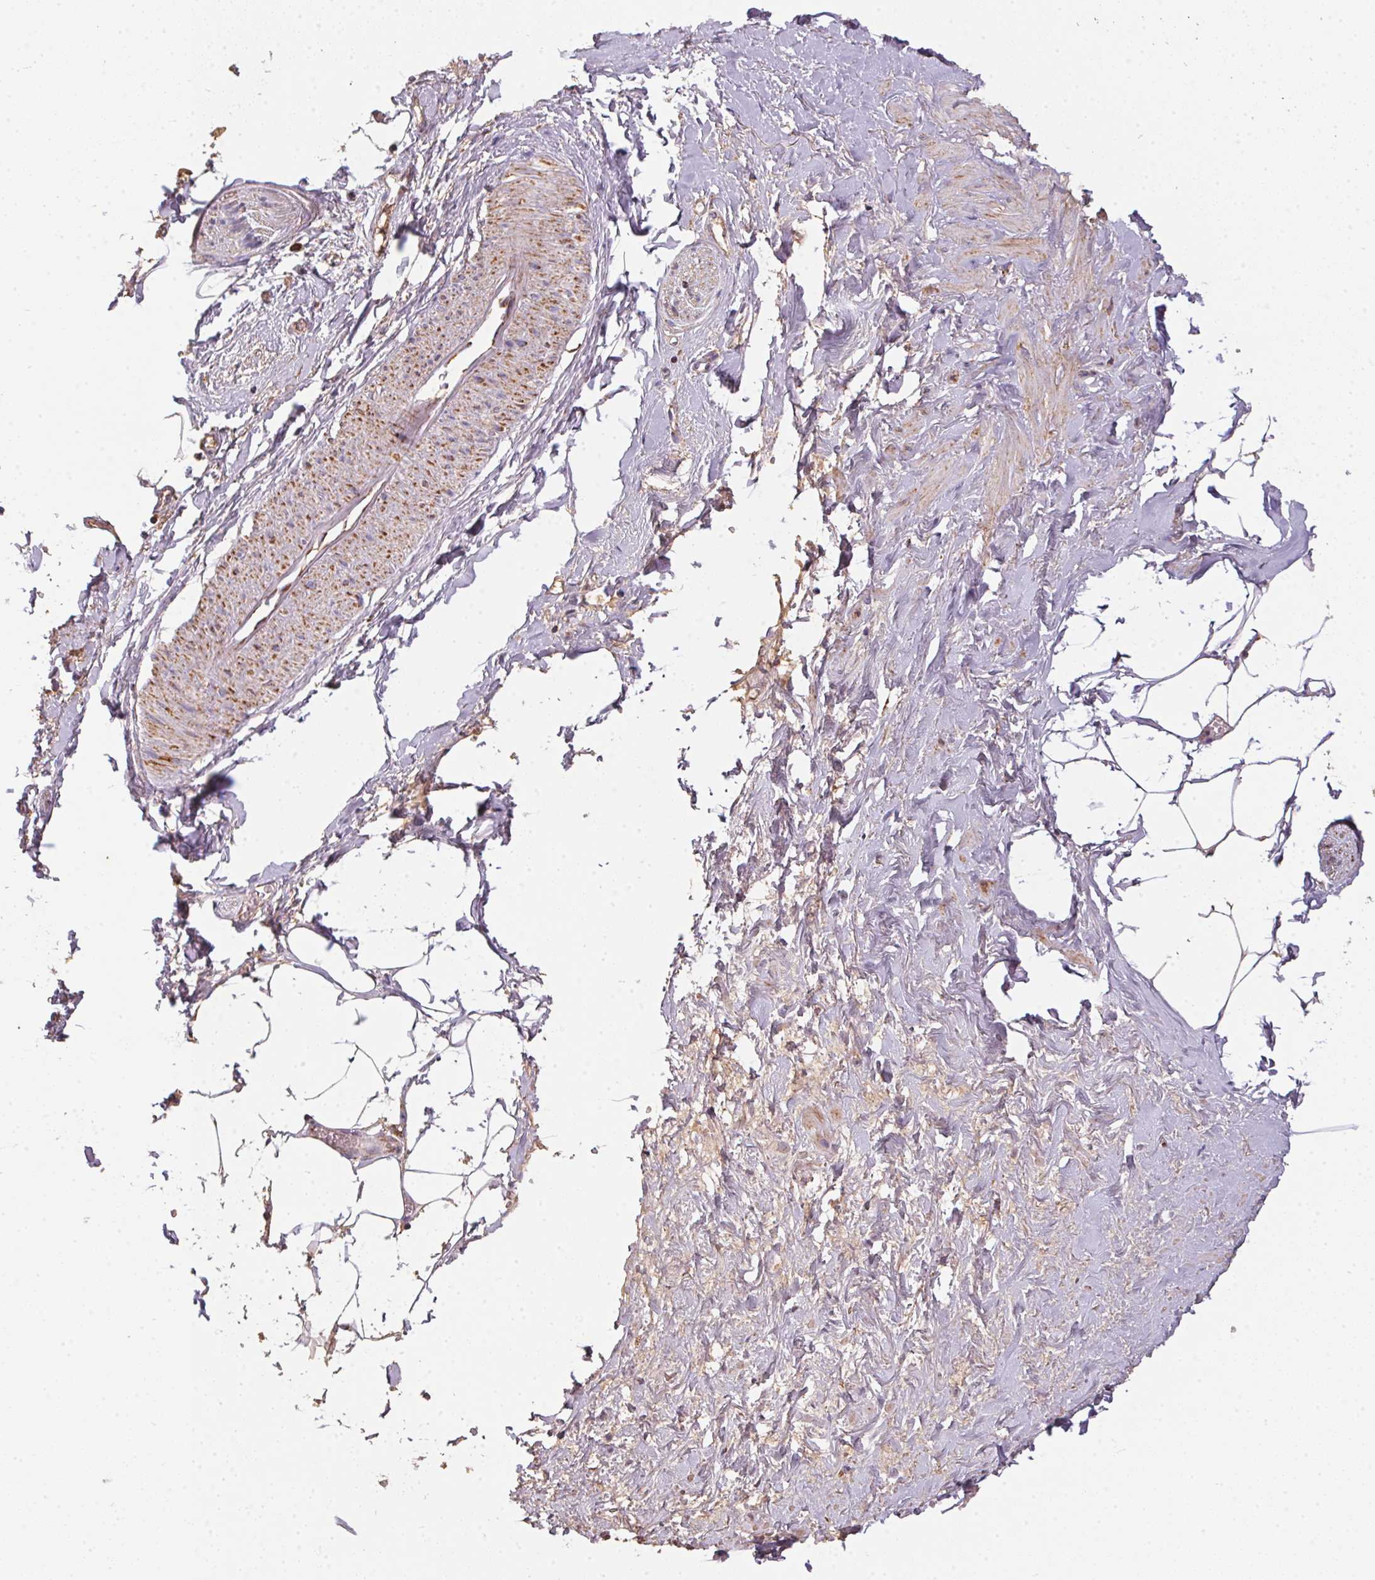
{"staining": {"intensity": "moderate", "quantity": ">75%", "location": "cytoplasmic/membranous"}, "tissue": "adipose tissue", "cell_type": "Adipocytes", "image_type": "normal", "snomed": [{"axis": "morphology", "description": "Normal tissue, NOS"}, {"axis": "topography", "description": "Prostate"}, {"axis": "topography", "description": "Peripheral nerve tissue"}], "caption": "Adipocytes show medium levels of moderate cytoplasmic/membranous positivity in about >75% of cells in normal adipose tissue. (DAB IHC, brown staining for protein, blue staining for nuclei).", "gene": "NDUFS2", "patient": {"sex": "male", "age": 55}}